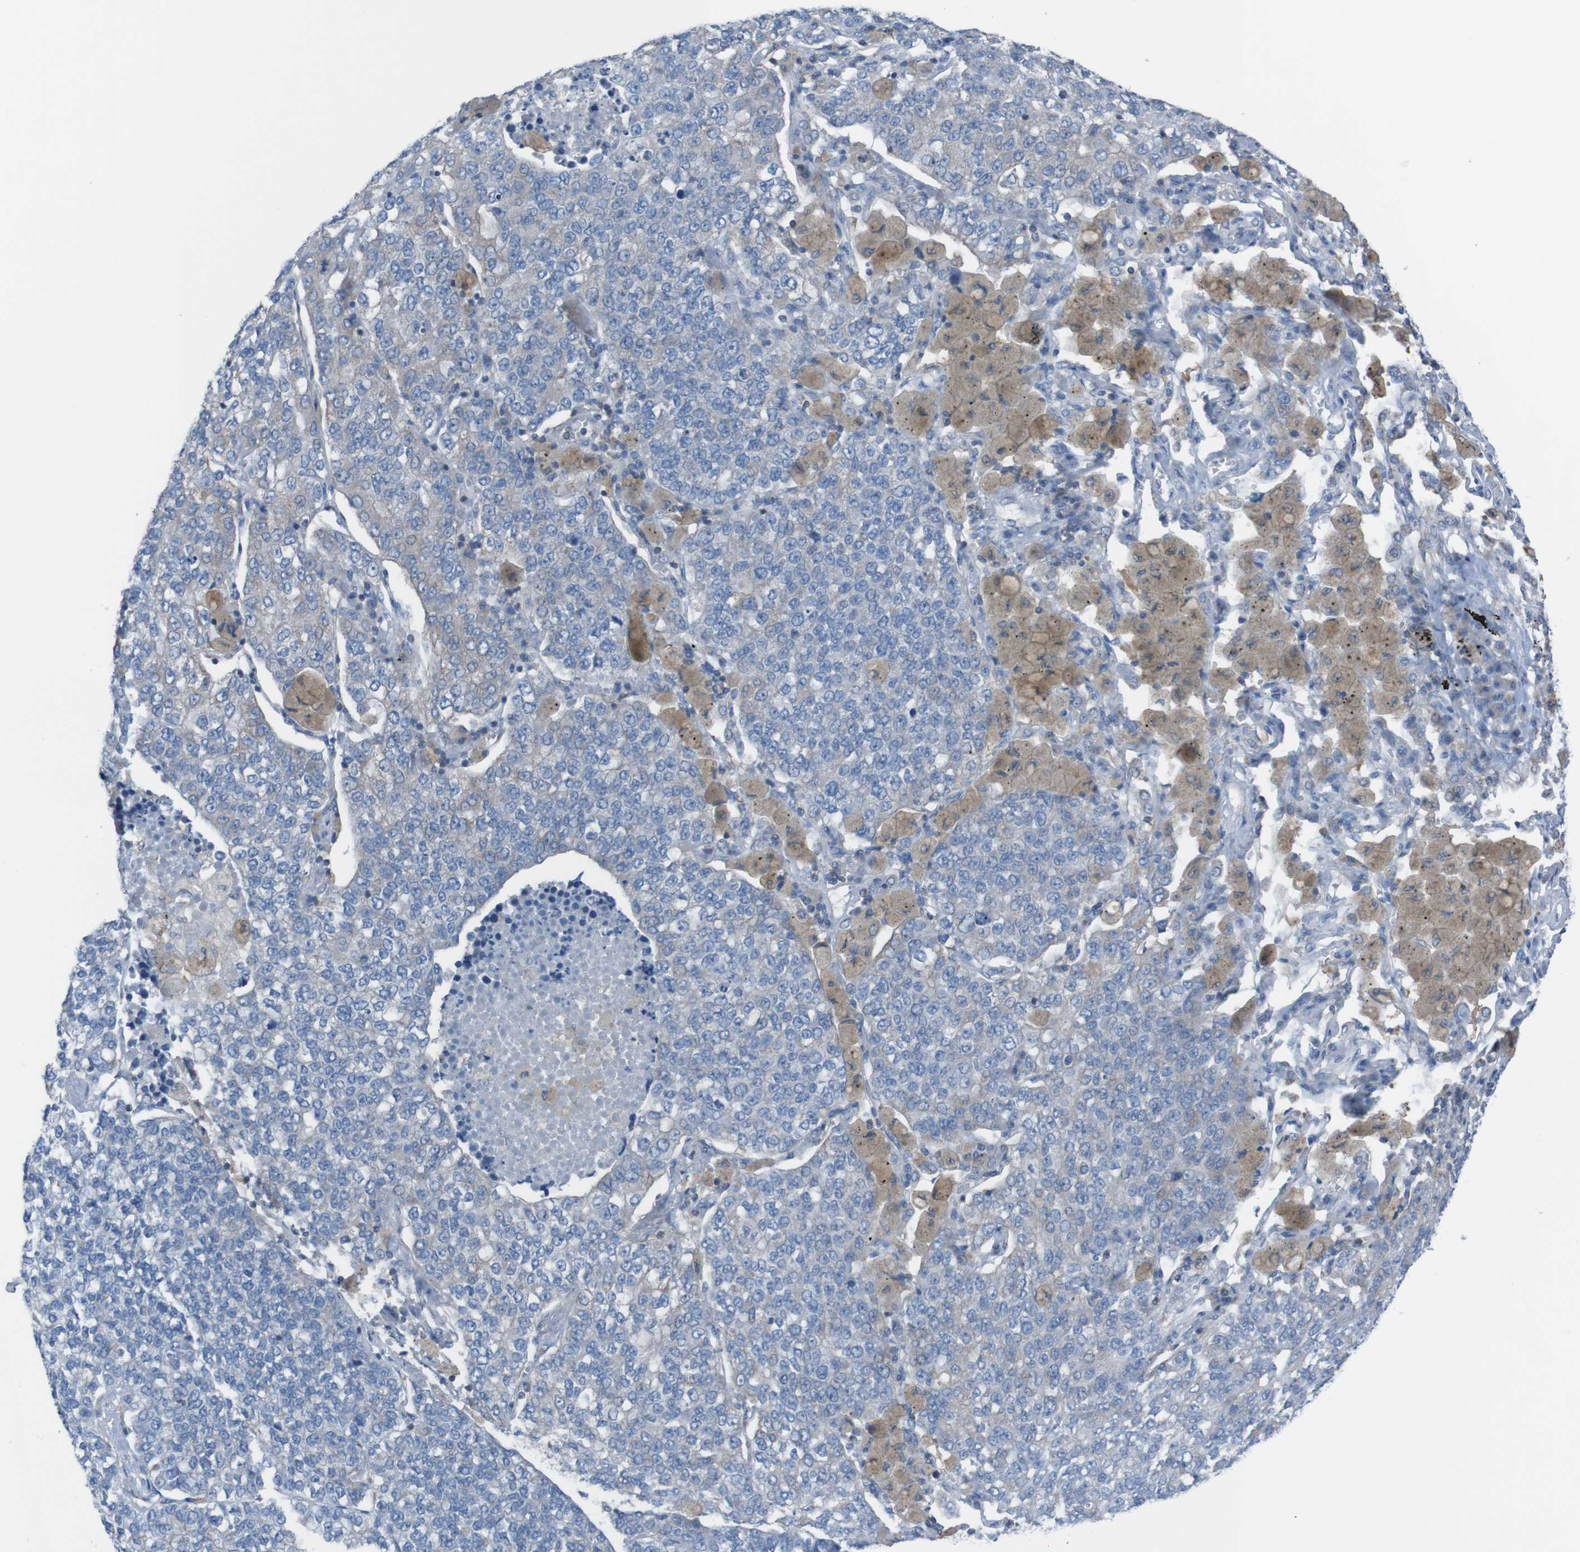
{"staining": {"intensity": "negative", "quantity": "none", "location": "none"}, "tissue": "lung cancer", "cell_type": "Tumor cells", "image_type": "cancer", "snomed": [{"axis": "morphology", "description": "Adenocarcinoma, NOS"}, {"axis": "topography", "description": "Lung"}], "caption": "Tumor cells show no significant protein expression in adenocarcinoma (lung).", "gene": "MINAR1", "patient": {"sex": "male", "age": 49}}